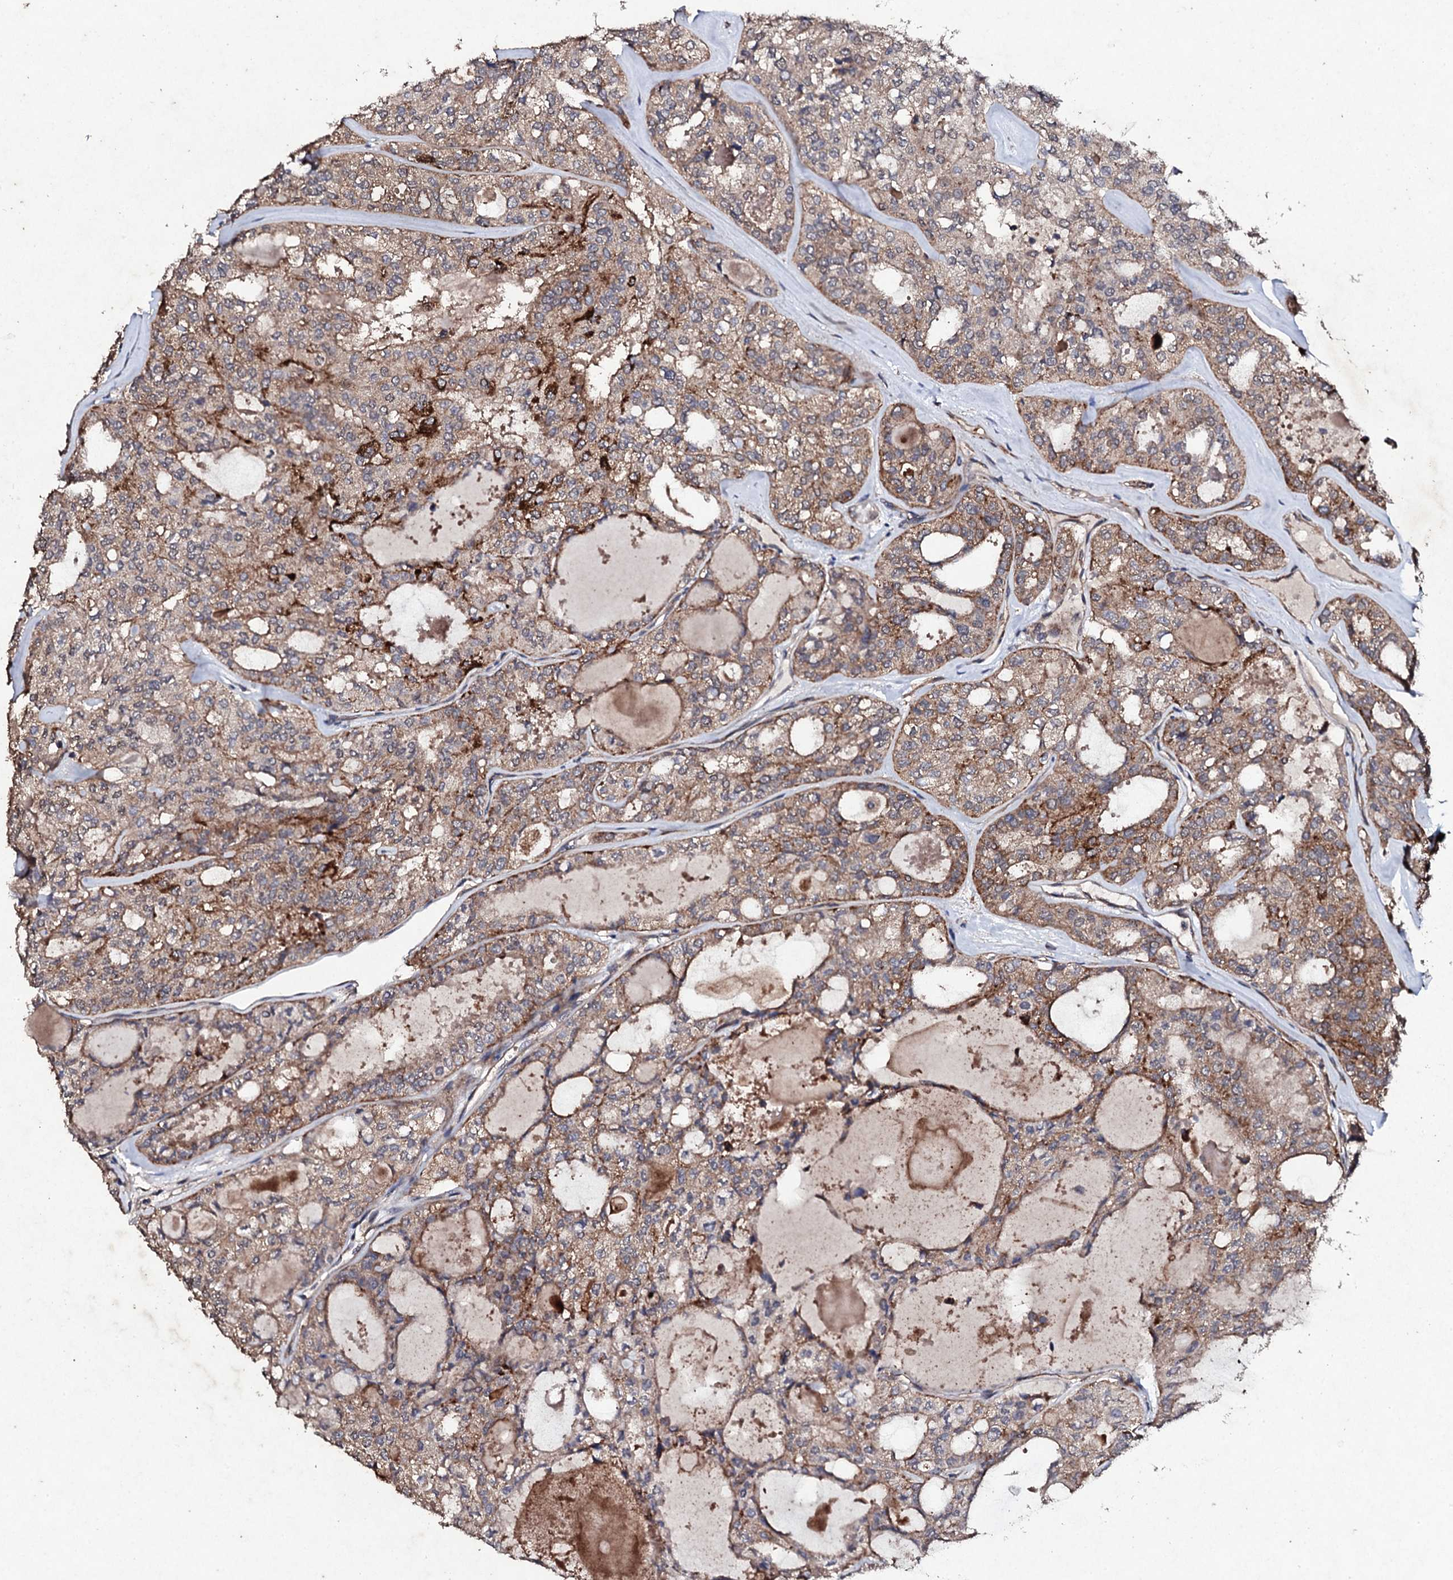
{"staining": {"intensity": "moderate", "quantity": ">75%", "location": "cytoplasmic/membranous"}, "tissue": "thyroid cancer", "cell_type": "Tumor cells", "image_type": "cancer", "snomed": [{"axis": "morphology", "description": "Follicular adenoma carcinoma, NOS"}, {"axis": "topography", "description": "Thyroid gland"}], "caption": "Moderate cytoplasmic/membranous protein positivity is present in approximately >75% of tumor cells in thyroid follicular adenoma carcinoma. (IHC, brightfield microscopy, high magnification).", "gene": "MOCOS", "patient": {"sex": "male", "age": 75}}